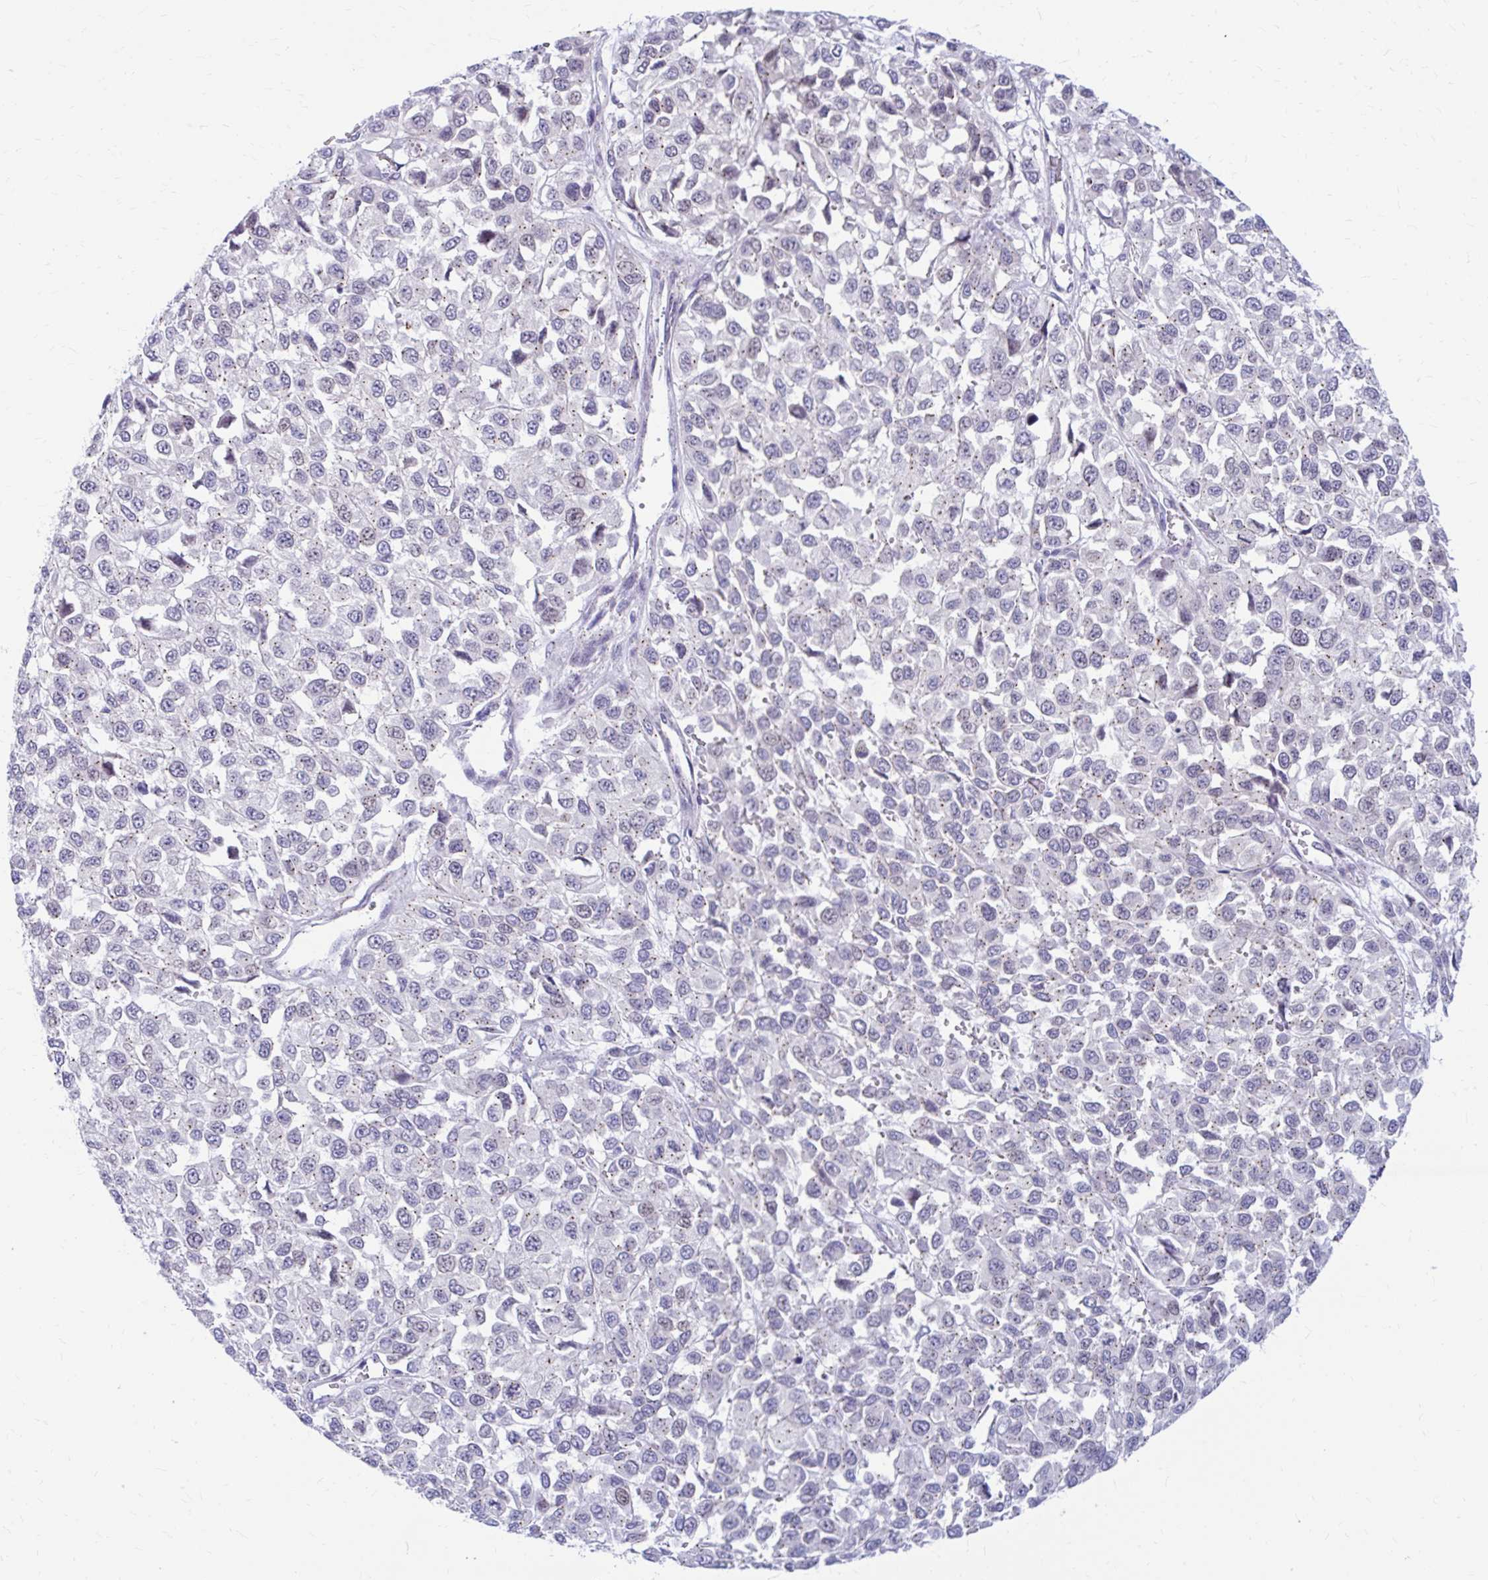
{"staining": {"intensity": "weak", "quantity": ">75%", "location": "cytoplasmic/membranous"}, "tissue": "melanoma", "cell_type": "Tumor cells", "image_type": "cancer", "snomed": [{"axis": "morphology", "description": "Malignant melanoma, NOS"}, {"axis": "topography", "description": "Skin"}], "caption": "Immunohistochemistry micrograph of neoplastic tissue: malignant melanoma stained using immunohistochemistry exhibits low levels of weak protein expression localized specifically in the cytoplasmic/membranous of tumor cells, appearing as a cytoplasmic/membranous brown color.", "gene": "RADIL", "patient": {"sex": "male", "age": 62}}